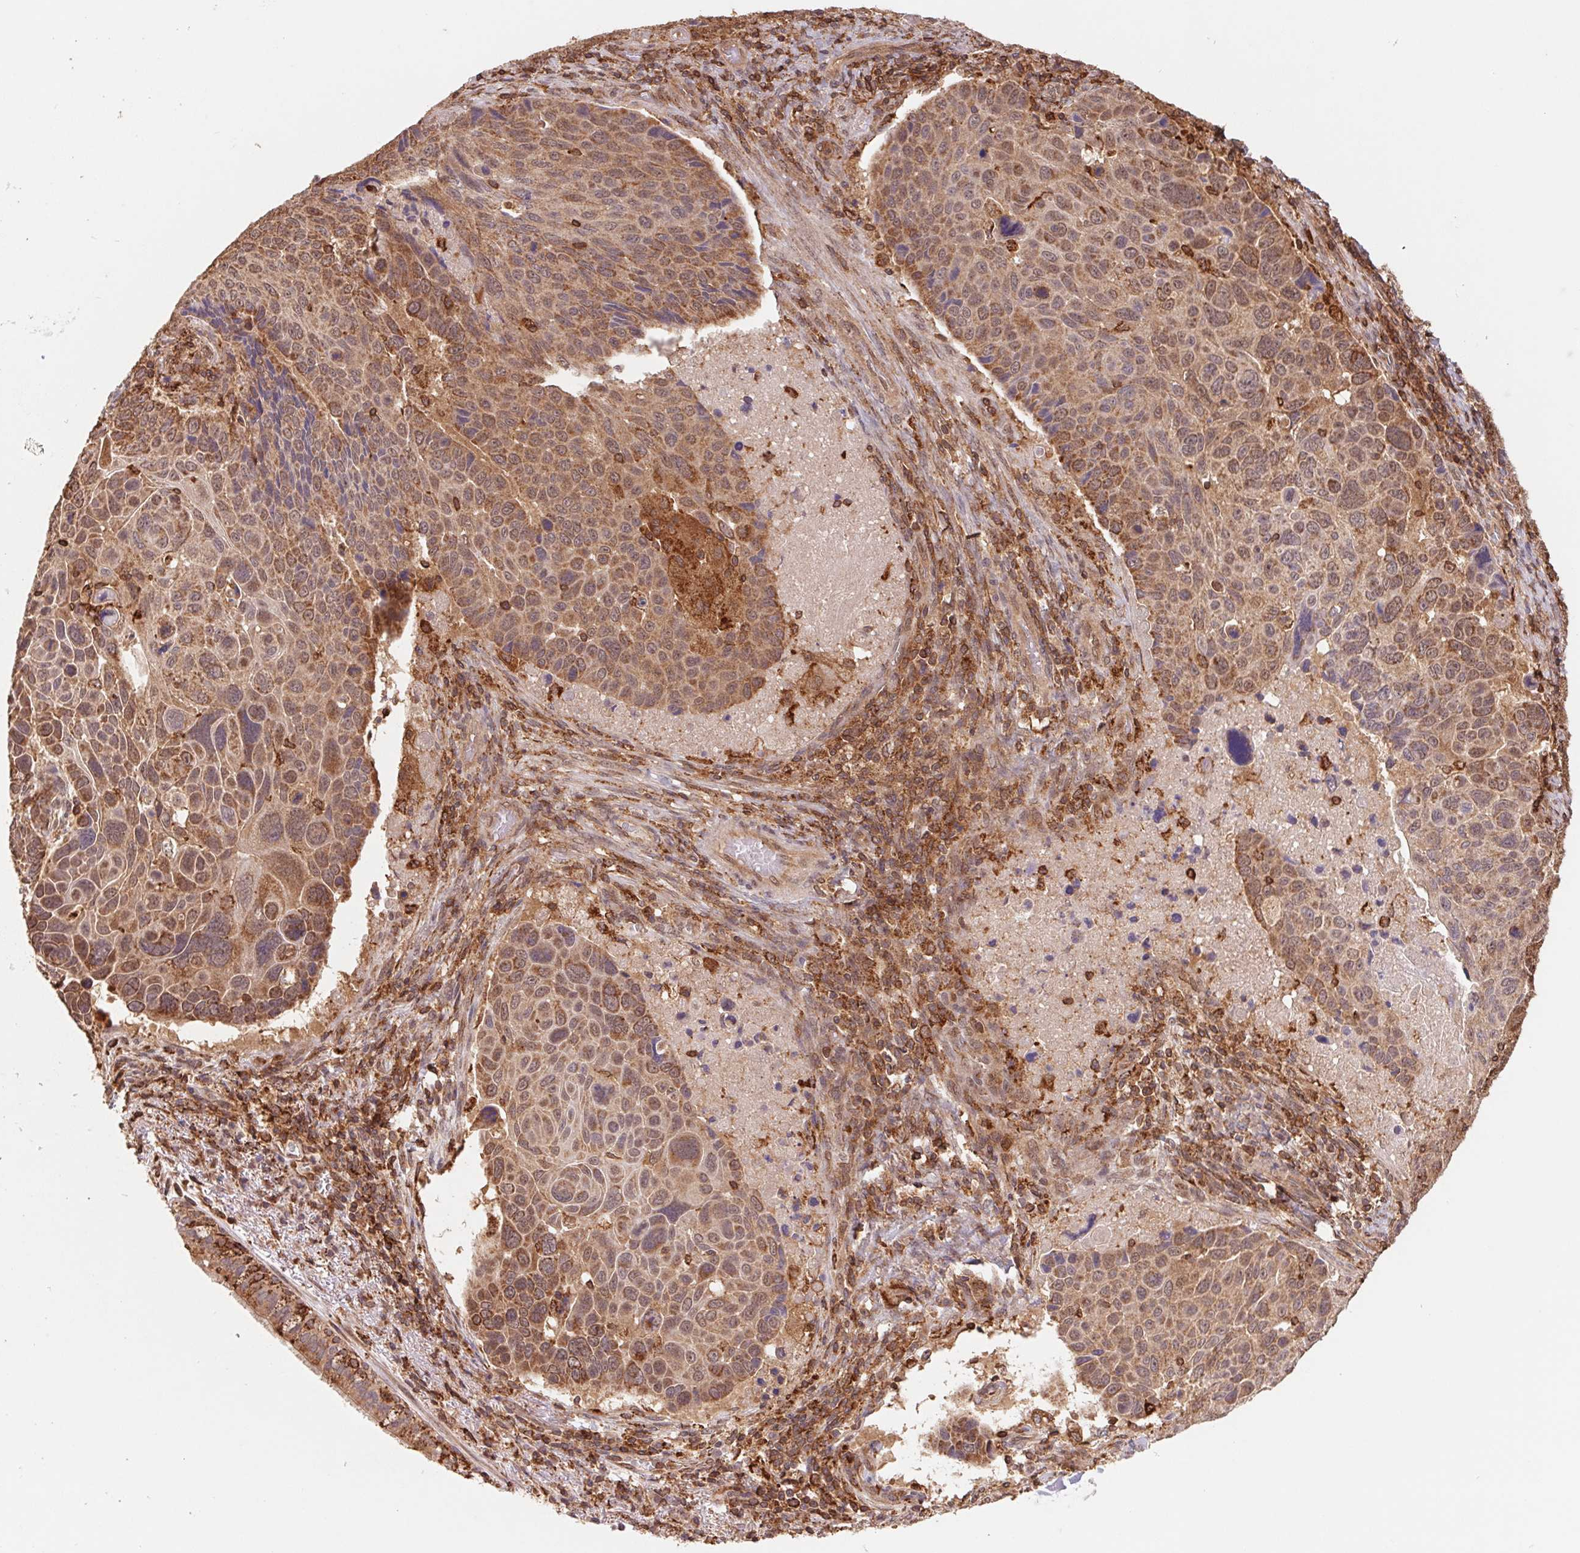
{"staining": {"intensity": "moderate", "quantity": ">75%", "location": "cytoplasmic/membranous"}, "tissue": "lung cancer", "cell_type": "Tumor cells", "image_type": "cancer", "snomed": [{"axis": "morphology", "description": "Squamous cell carcinoma, NOS"}, {"axis": "topography", "description": "Lung"}], "caption": "Lung squamous cell carcinoma stained for a protein (brown) demonstrates moderate cytoplasmic/membranous positive expression in about >75% of tumor cells.", "gene": "URM1", "patient": {"sex": "male", "age": 68}}